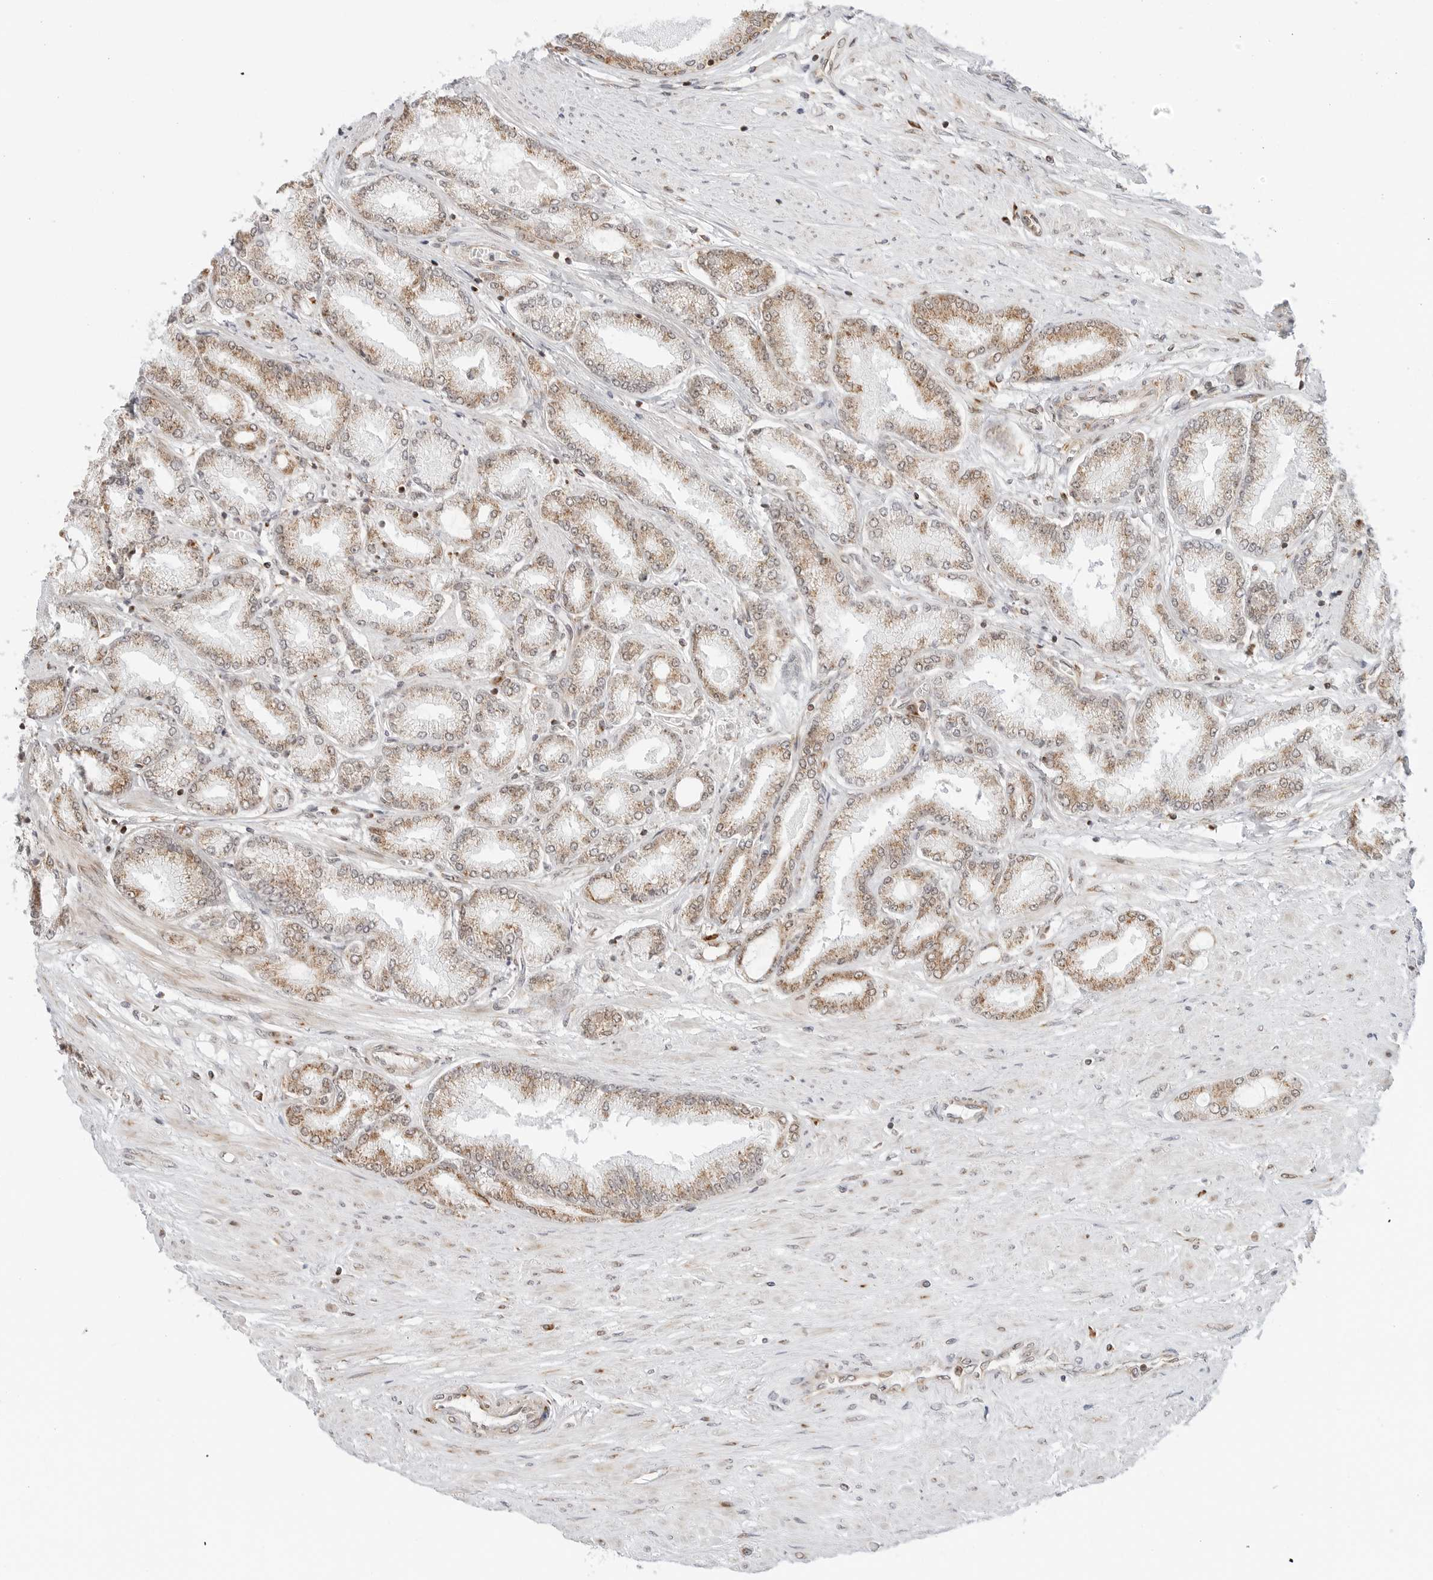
{"staining": {"intensity": "moderate", "quantity": ">75%", "location": "cytoplasmic/membranous,nuclear"}, "tissue": "prostate cancer", "cell_type": "Tumor cells", "image_type": "cancer", "snomed": [{"axis": "morphology", "description": "Adenocarcinoma, Low grade"}, {"axis": "topography", "description": "Prostate"}], "caption": "High-magnification brightfield microscopy of low-grade adenocarcinoma (prostate) stained with DAB (brown) and counterstained with hematoxylin (blue). tumor cells exhibit moderate cytoplasmic/membranous and nuclear staining is appreciated in approximately>75% of cells.", "gene": "POLR3GL", "patient": {"sex": "male", "age": 63}}